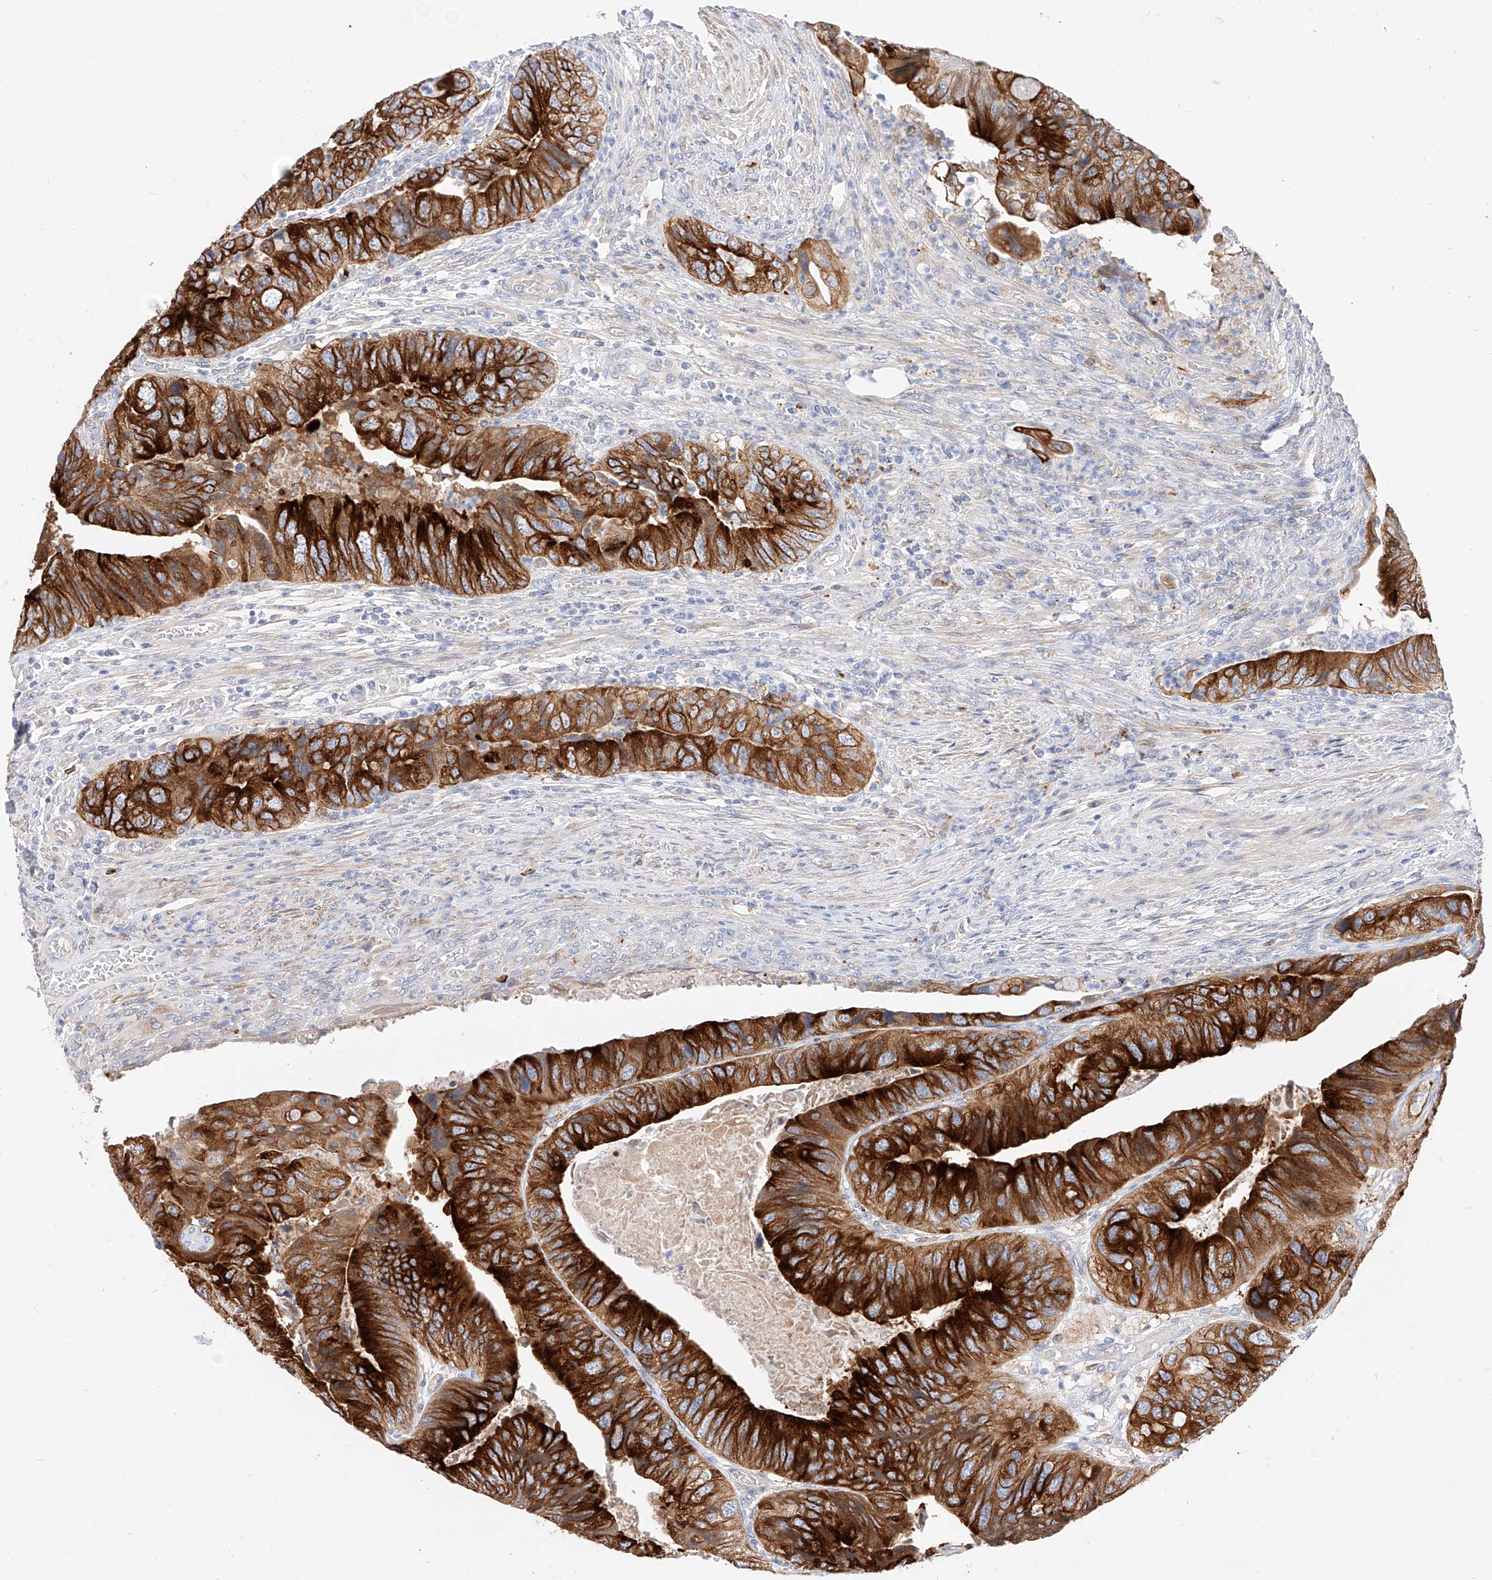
{"staining": {"intensity": "strong", "quantity": ">75%", "location": "cytoplasmic/membranous"}, "tissue": "colorectal cancer", "cell_type": "Tumor cells", "image_type": "cancer", "snomed": [{"axis": "morphology", "description": "Adenocarcinoma, NOS"}, {"axis": "topography", "description": "Rectum"}], "caption": "Brown immunohistochemical staining in adenocarcinoma (colorectal) displays strong cytoplasmic/membranous expression in approximately >75% of tumor cells.", "gene": "MAP7", "patient": {"sex": "male", "age": 63}}